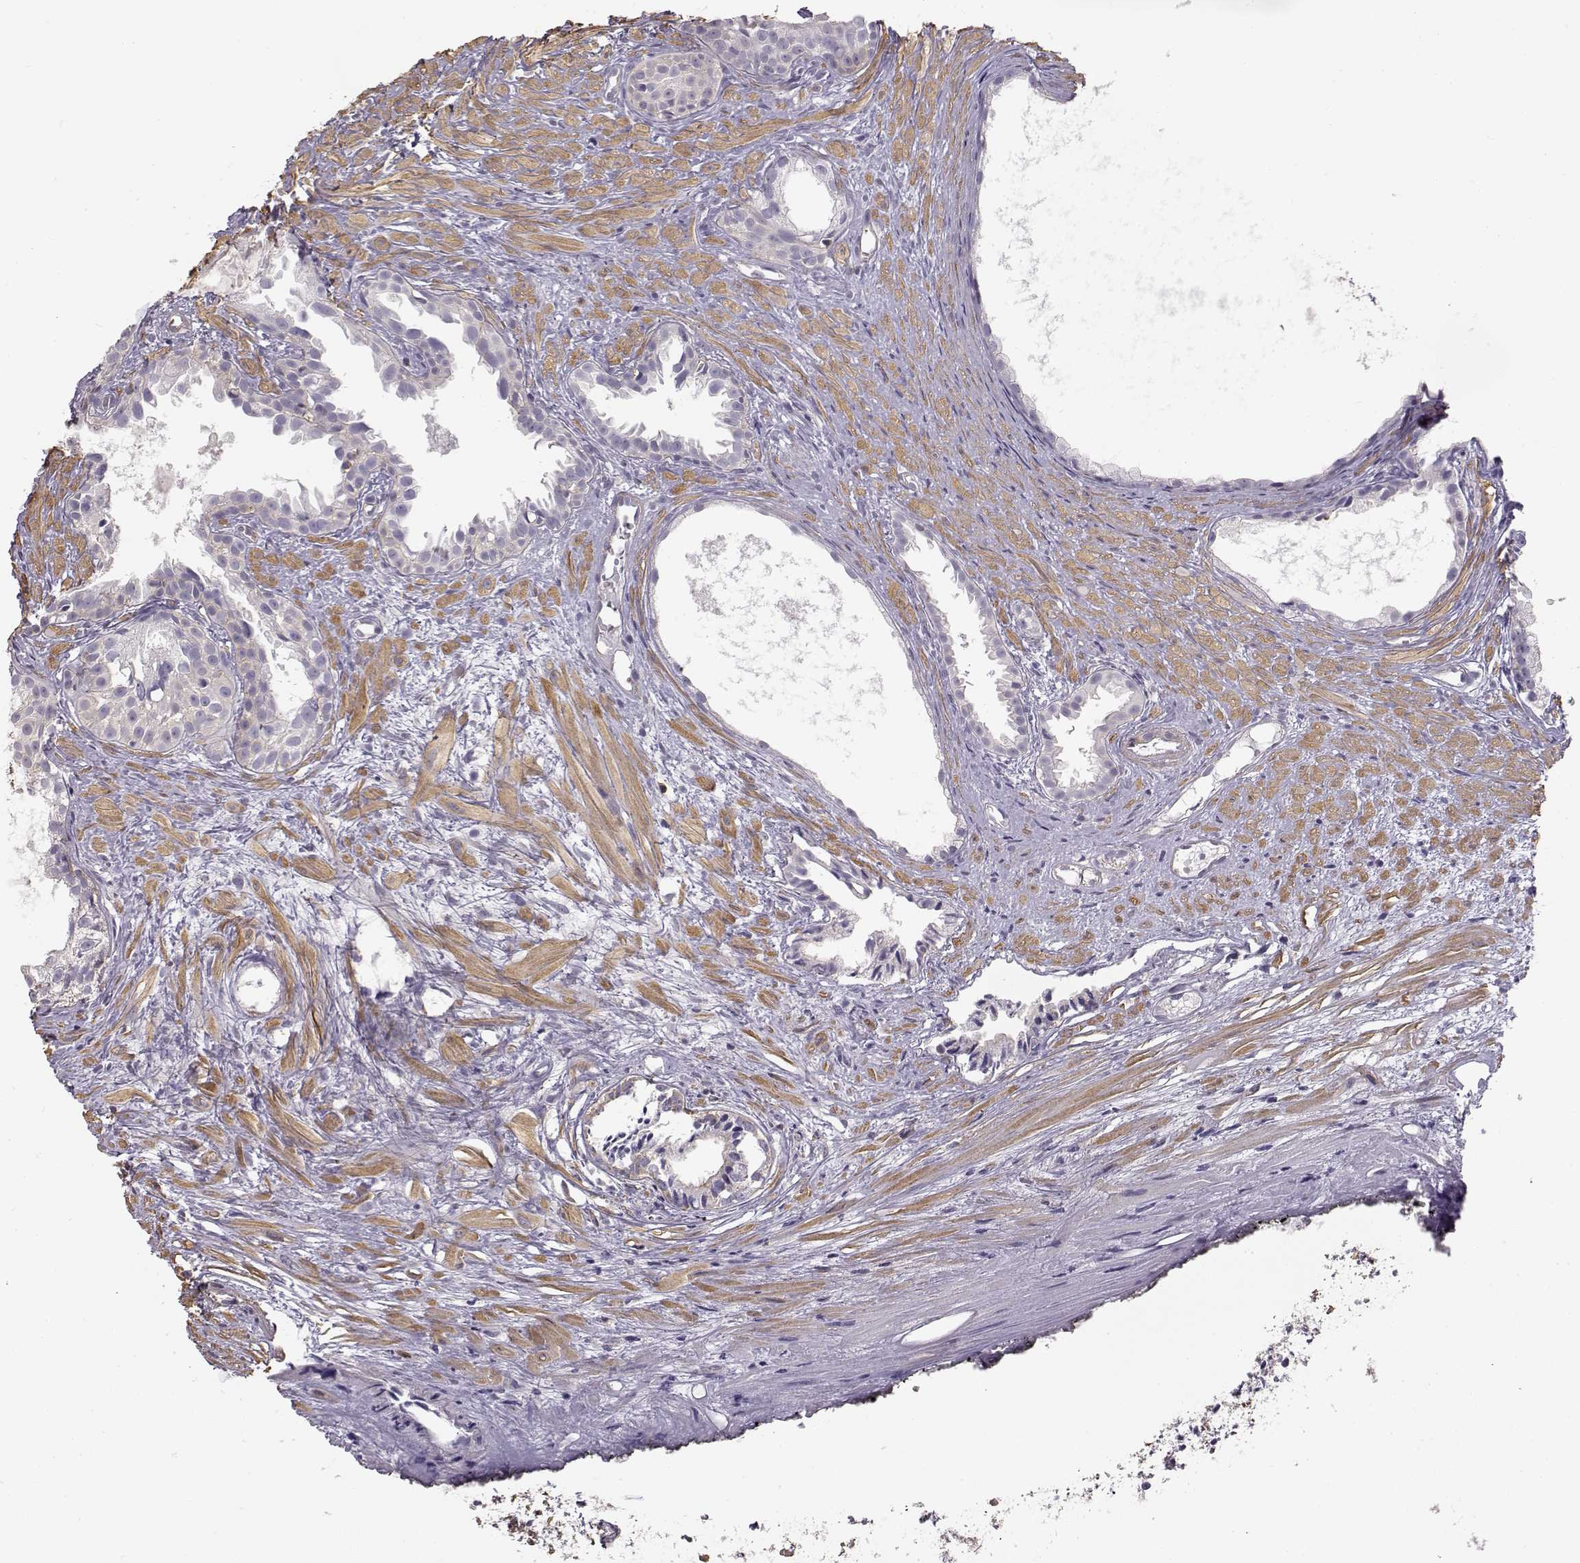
{"staining": {"intensity": "negative", "quantity": "none", "location": "none"}, "tissue": "prostate cancer", "cell_type": "Tumor cells", "image_type": "cancer", "snomed": [{"axis": "morphology", "description": "Adenocarcinoma, High grade"}, {"axis": "topography", "description": "Prostate"}], "caption": "There is no significant staining in tumor cells of high-grade adenocarcinoma (prostate). (DAB immunohistochemistry (IHC), high magnification).", "gene": "DAPL1", "patient": {"sex": "male", "age": 79}}